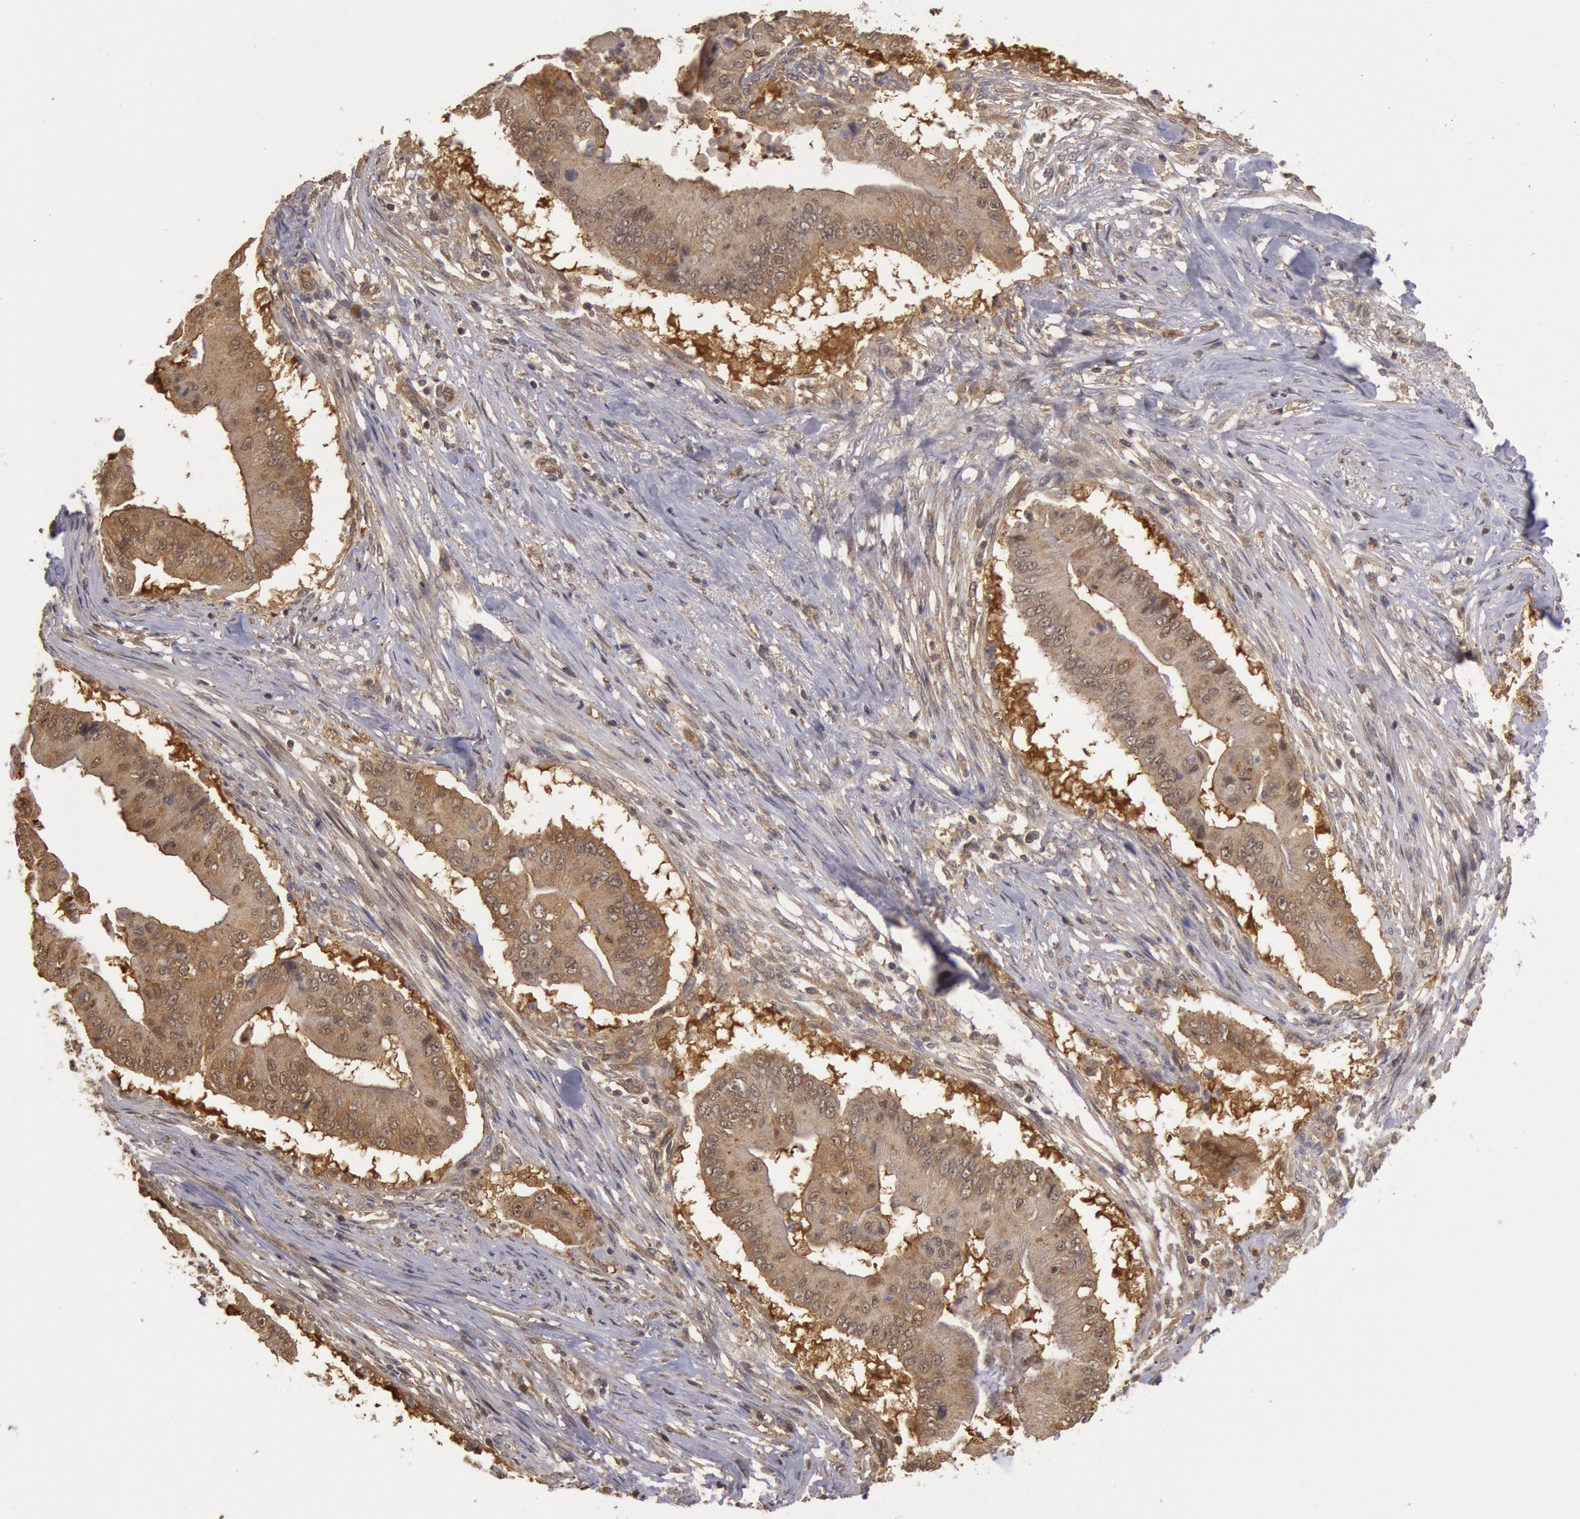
{"staining": {"intensity": "moderate", "quantity": ">75%", "location": "cytoplasmic/membranous"}, "tissue": "pancreatic cancer", "cell_type": "Tumor cells", "image_type": "cancer", "snomed": [{"axis": "morphology", "description": "Adenocarcinoma, NOS"}, {"axis": "topography", "description": "Pancreas"}], "caption": "IHC image of neoplastic tissue: human pancreatic cancer stained using immunohistochemistry (IHC) reveals medium levels of moderate protein expression localized specifically in the cytoplasmic/membranous of tumor cells, appearing as a cytoplasmic/membranous brown color.", "gene": "USP14", "patient": {"sex": "male", "age": 62}}